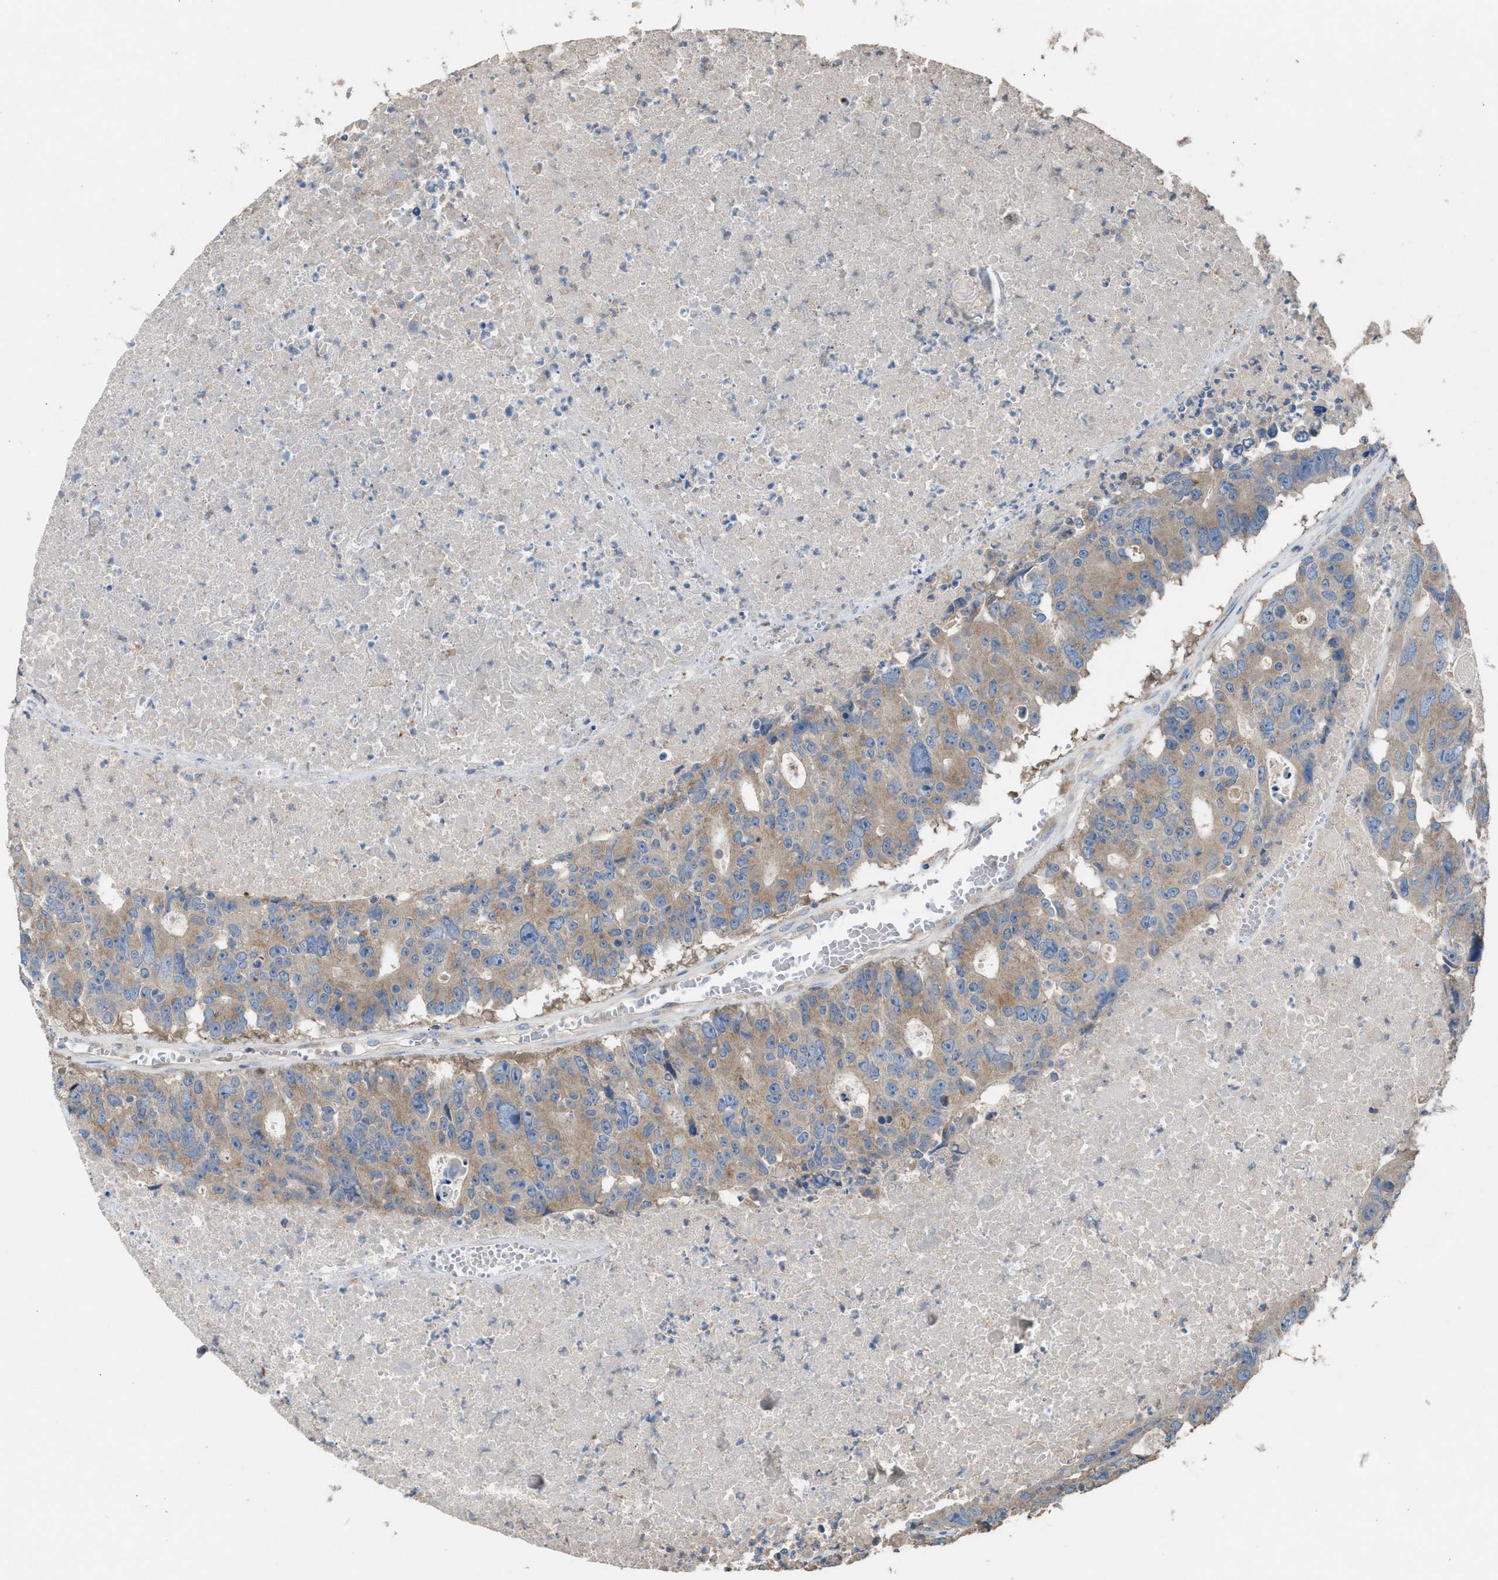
{"staining": {"intensity": "moderate", "quantity": ">75%", "location": "cytoplasmic/membranous"}, "tissue": "colorectal cancer", "cell_type": "Tumor cells", "image_type": "cancer", "snomed": [{"axis": "morphology", "description": "Adenocarcinoma, NOS"}, {"axis": "topography", "description": "Colon"}], "caption": "Colorectal adenocarcinoma stained with a protein marker displays moderate staining in tumor cells.", "gene": "TPK1", "patient": {"sex": "male", "age": 87}}